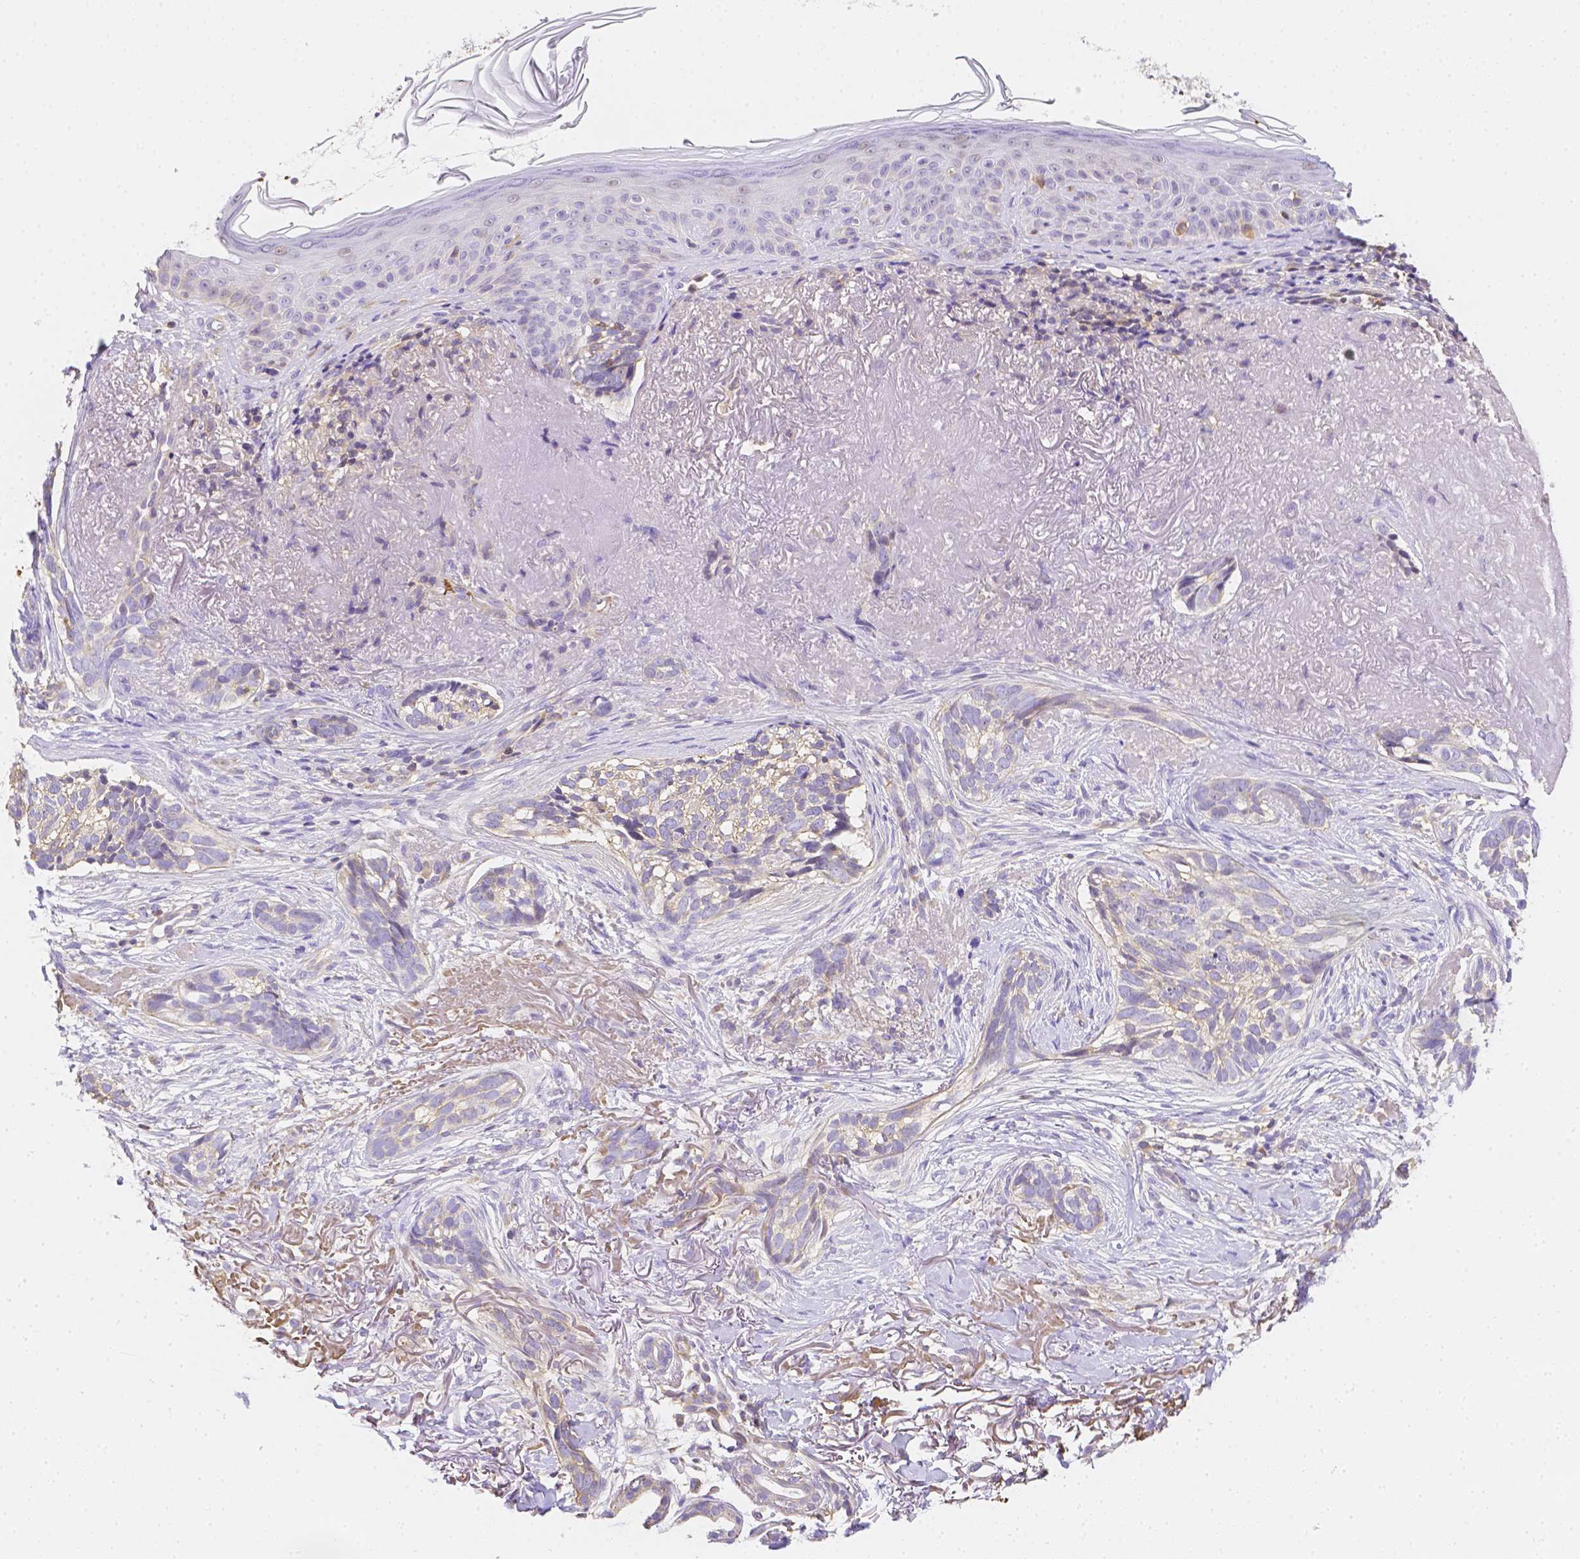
{"staining": {"intensity": "weak", "quantity": "25%-75%", "location": "cytoplasmic/membranous"}, "tissue": "skin cancer", "cell_type": "Tumor cells", "image_type": "cancer", "snomed": [{"axis": "morphology", "description": "Basal cell carcinoma"}, {"axis": "morphology", "description": "BCC, high aggressive"}, {"axis": "topography", "description": "Skin"}], "caption": "Immunohistochemical staining of skin cancer (bcc,  high aggressive) exhibits weak cytoplasmic/membranous protein expression in about 25%-75% of tumor cells.", "gene": "ASAH2", "patient": {"sex": "female", "age": 86}}